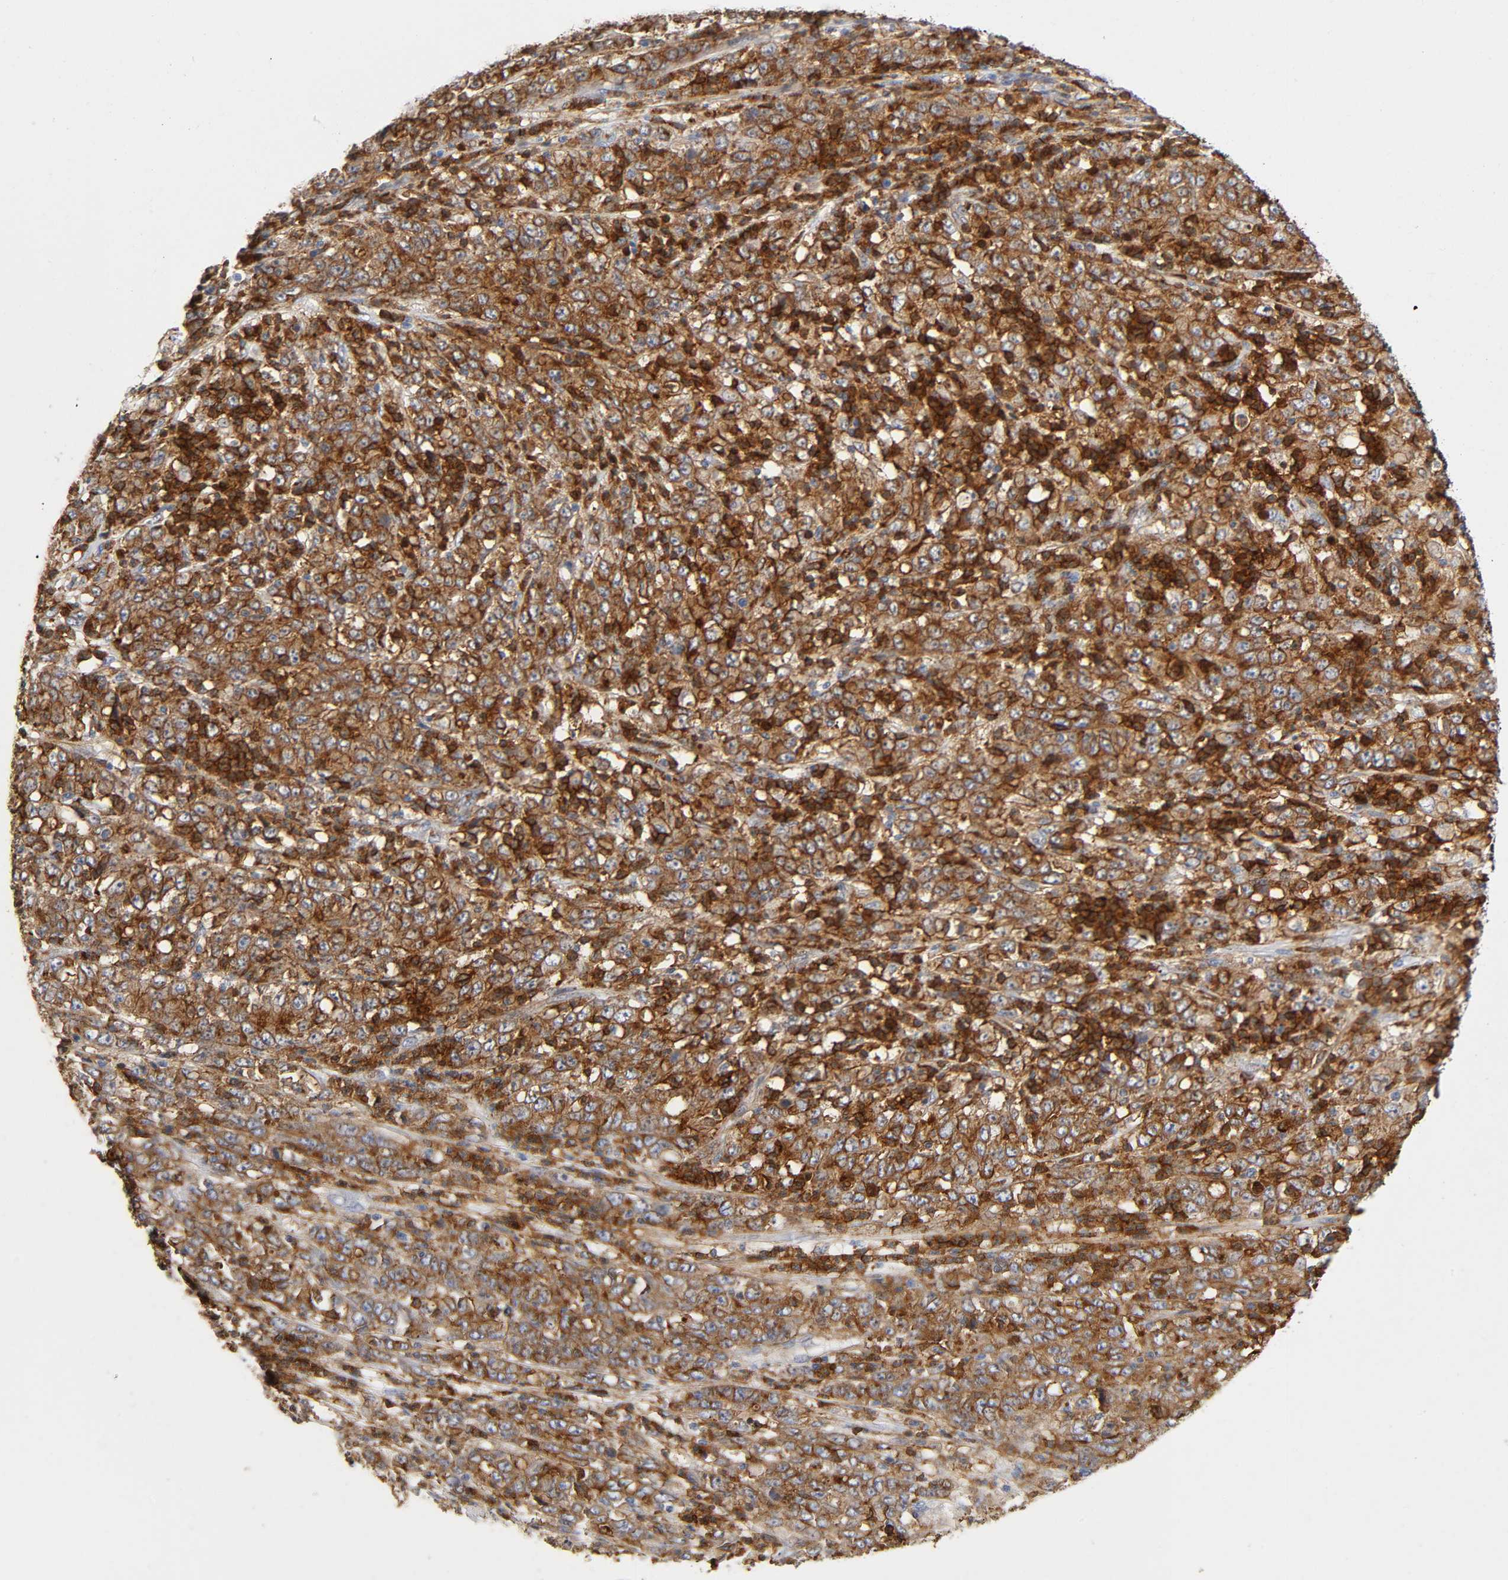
{"staining": {"intensity": "moderate", "quantity": ">75%", "location": "cytoplasmic/membranous"}, "tissue": "stomach cancer", "cell_type": "Tumor cells", "image_type": "cancer", "snomed": [{"axis": "morphology", "description": "Adenocarcinoma, NOS"}, {"axis": "topography", "description": "Stomach, lower"}], "caption": "Tumor cells demonstrate medium levels of moderate cytoplasmic/membranous expression in approximately >75% of cells in adenocarcinoma (stomach). (DAB (3,3'-diaminobenzidine) = brown stain, brightfield microscopy at high magnification).", "gene": "LYN", "patient": {"sex": "female", "age": 71}}